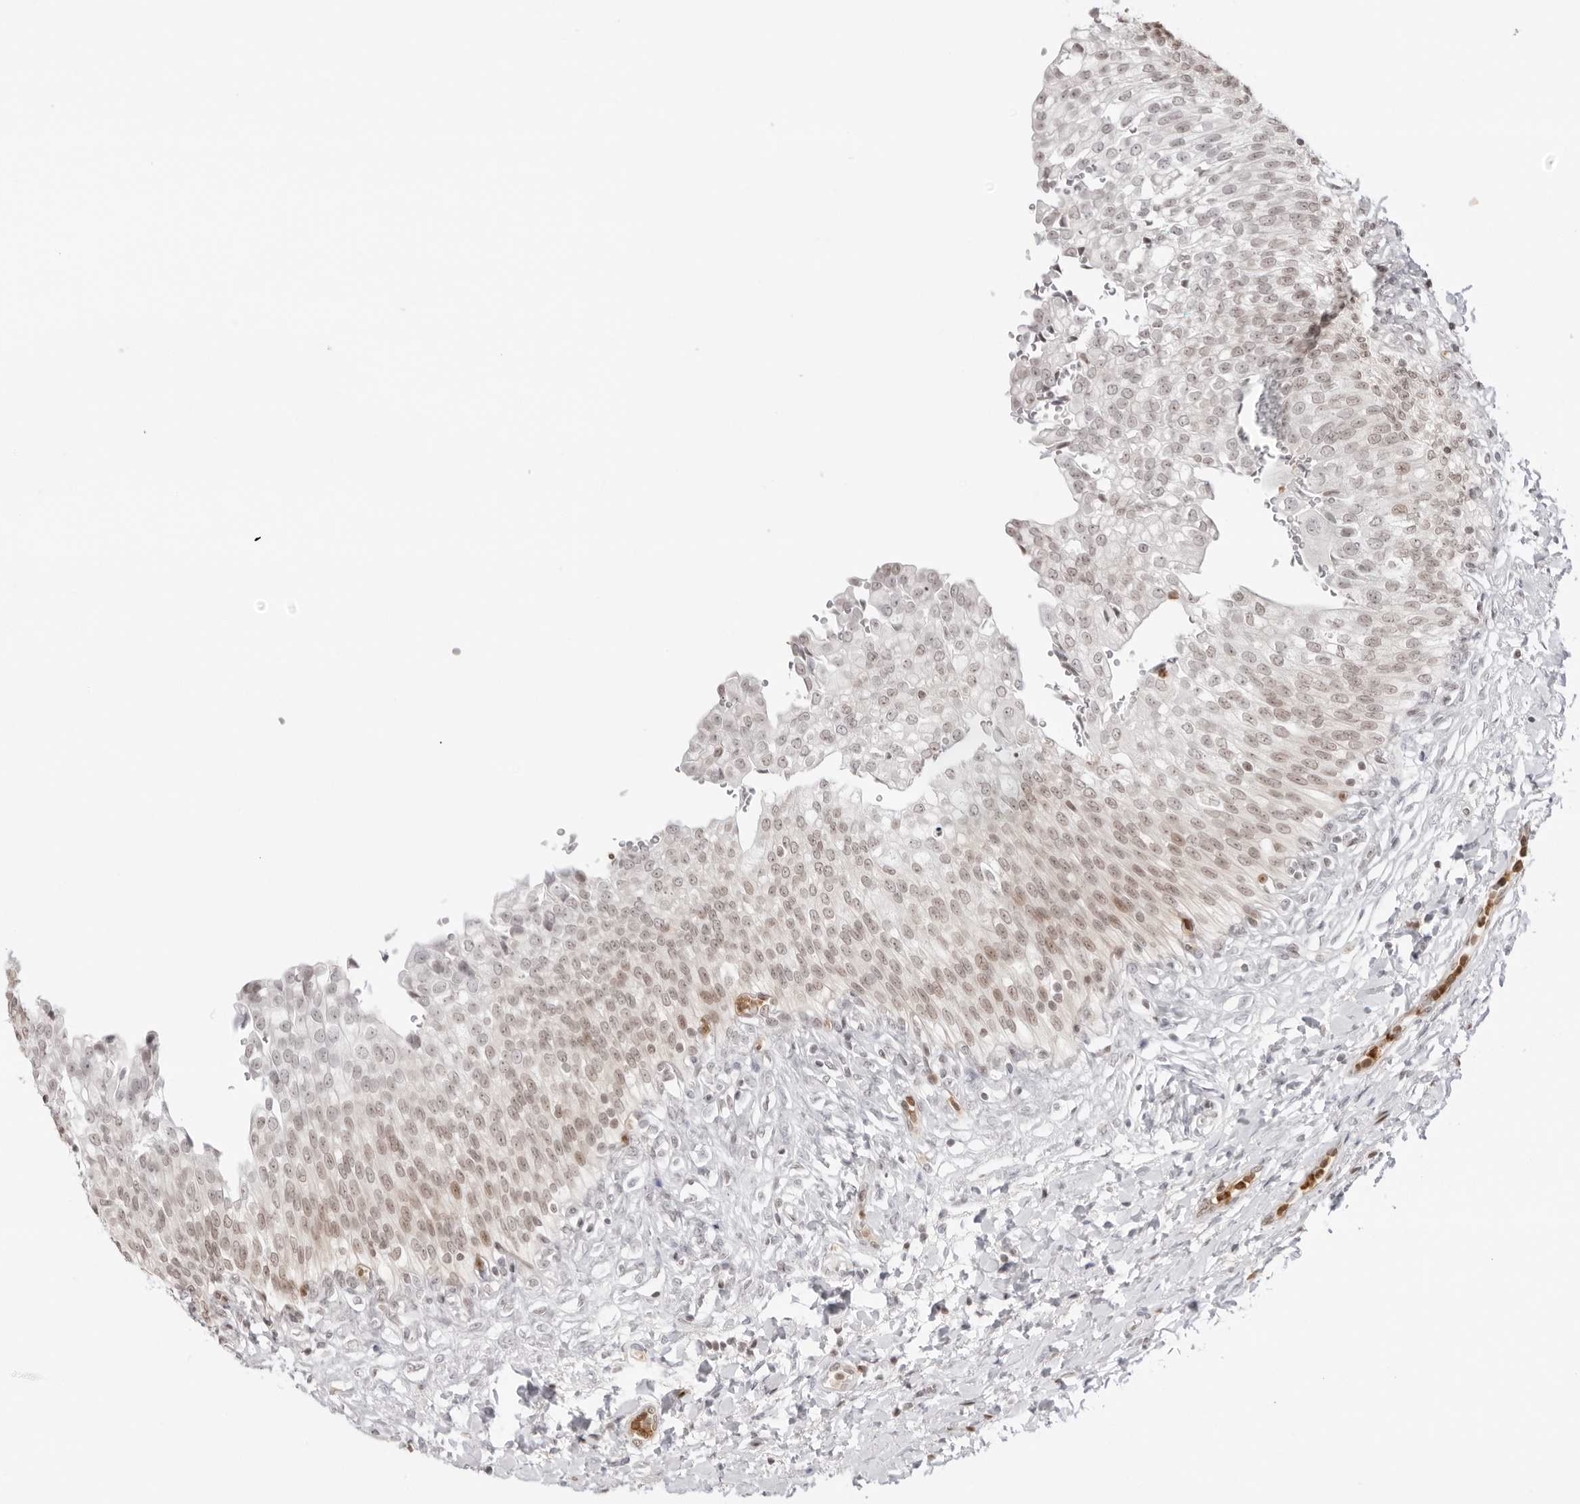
{"staining": {"intensity": "moderate", "quantity": "25%-75%", "location": "nuclear"}, "tissue": "urinary bladder", "cell_type": "Urothelial cells", "image_type": "normal", "snomed": [{"axis": "morphology", "description": "Urothelial carcinoma, High grade"}, {"axis": "topography", "description": "Urinary bladder"}], "caption": "This is an image of immunohistochemistry staining of normal urinary bladder, which shows moderate positivity in the nuclear of urothelial cells.", "gene": "RNF146", "patient": {"sex": "male", "age": 46}}